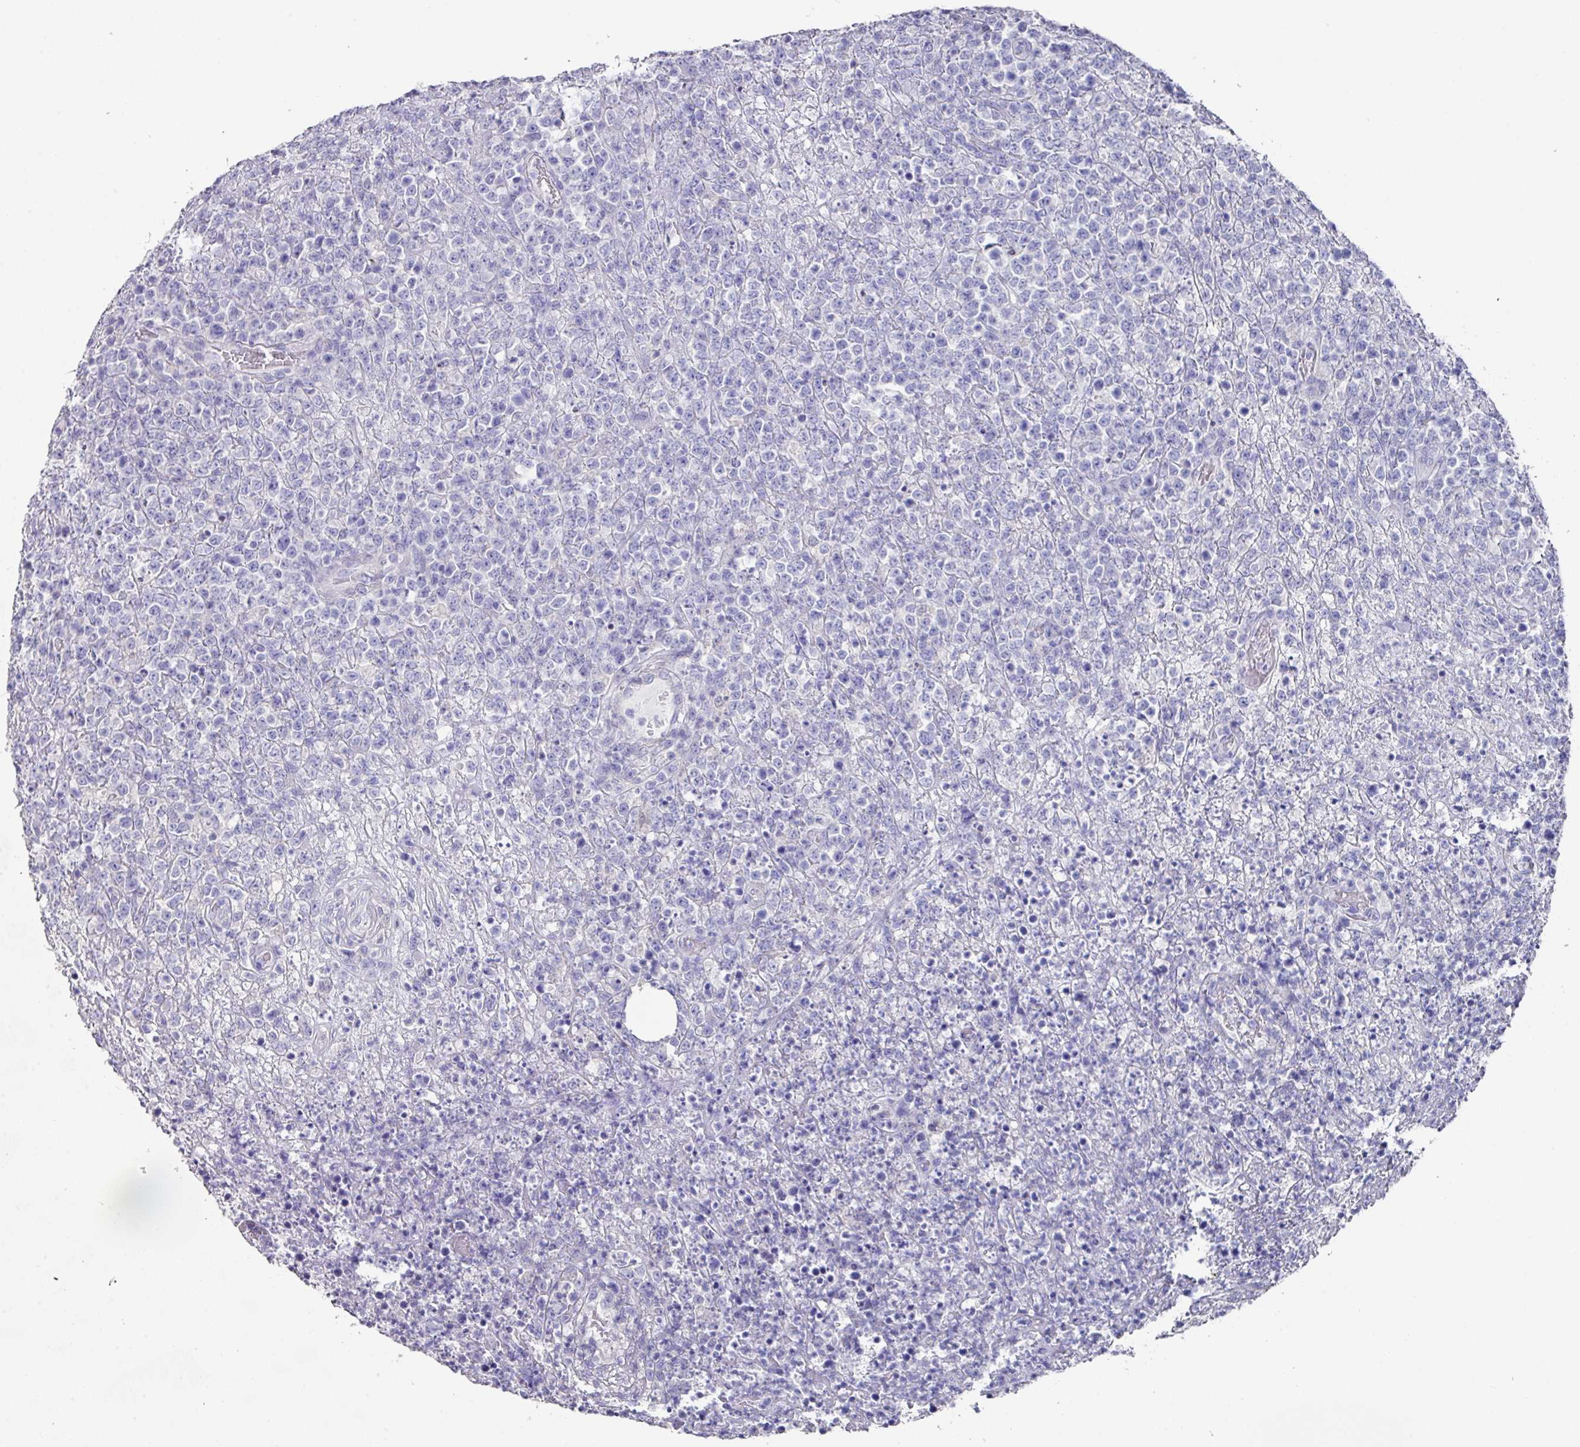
{"staining": {"intensity": "negative", "quantity": "none", "location": "none"}, "tissue": "lymphoma", "cell_type": "Tumor cells", "image_type": "cancer", "snomed": [{"axis": "morphology", "description": "Malignant lymphoma, non-Hodgkin's type, High grade"}, {"axis": "topography", "description": "Colon"}], "caption": "The IHC image has no significant expression in tumor cells of lymphoma tissue.", "gene": "DAZL", "patient": {"sex": "female", "age": 53}}